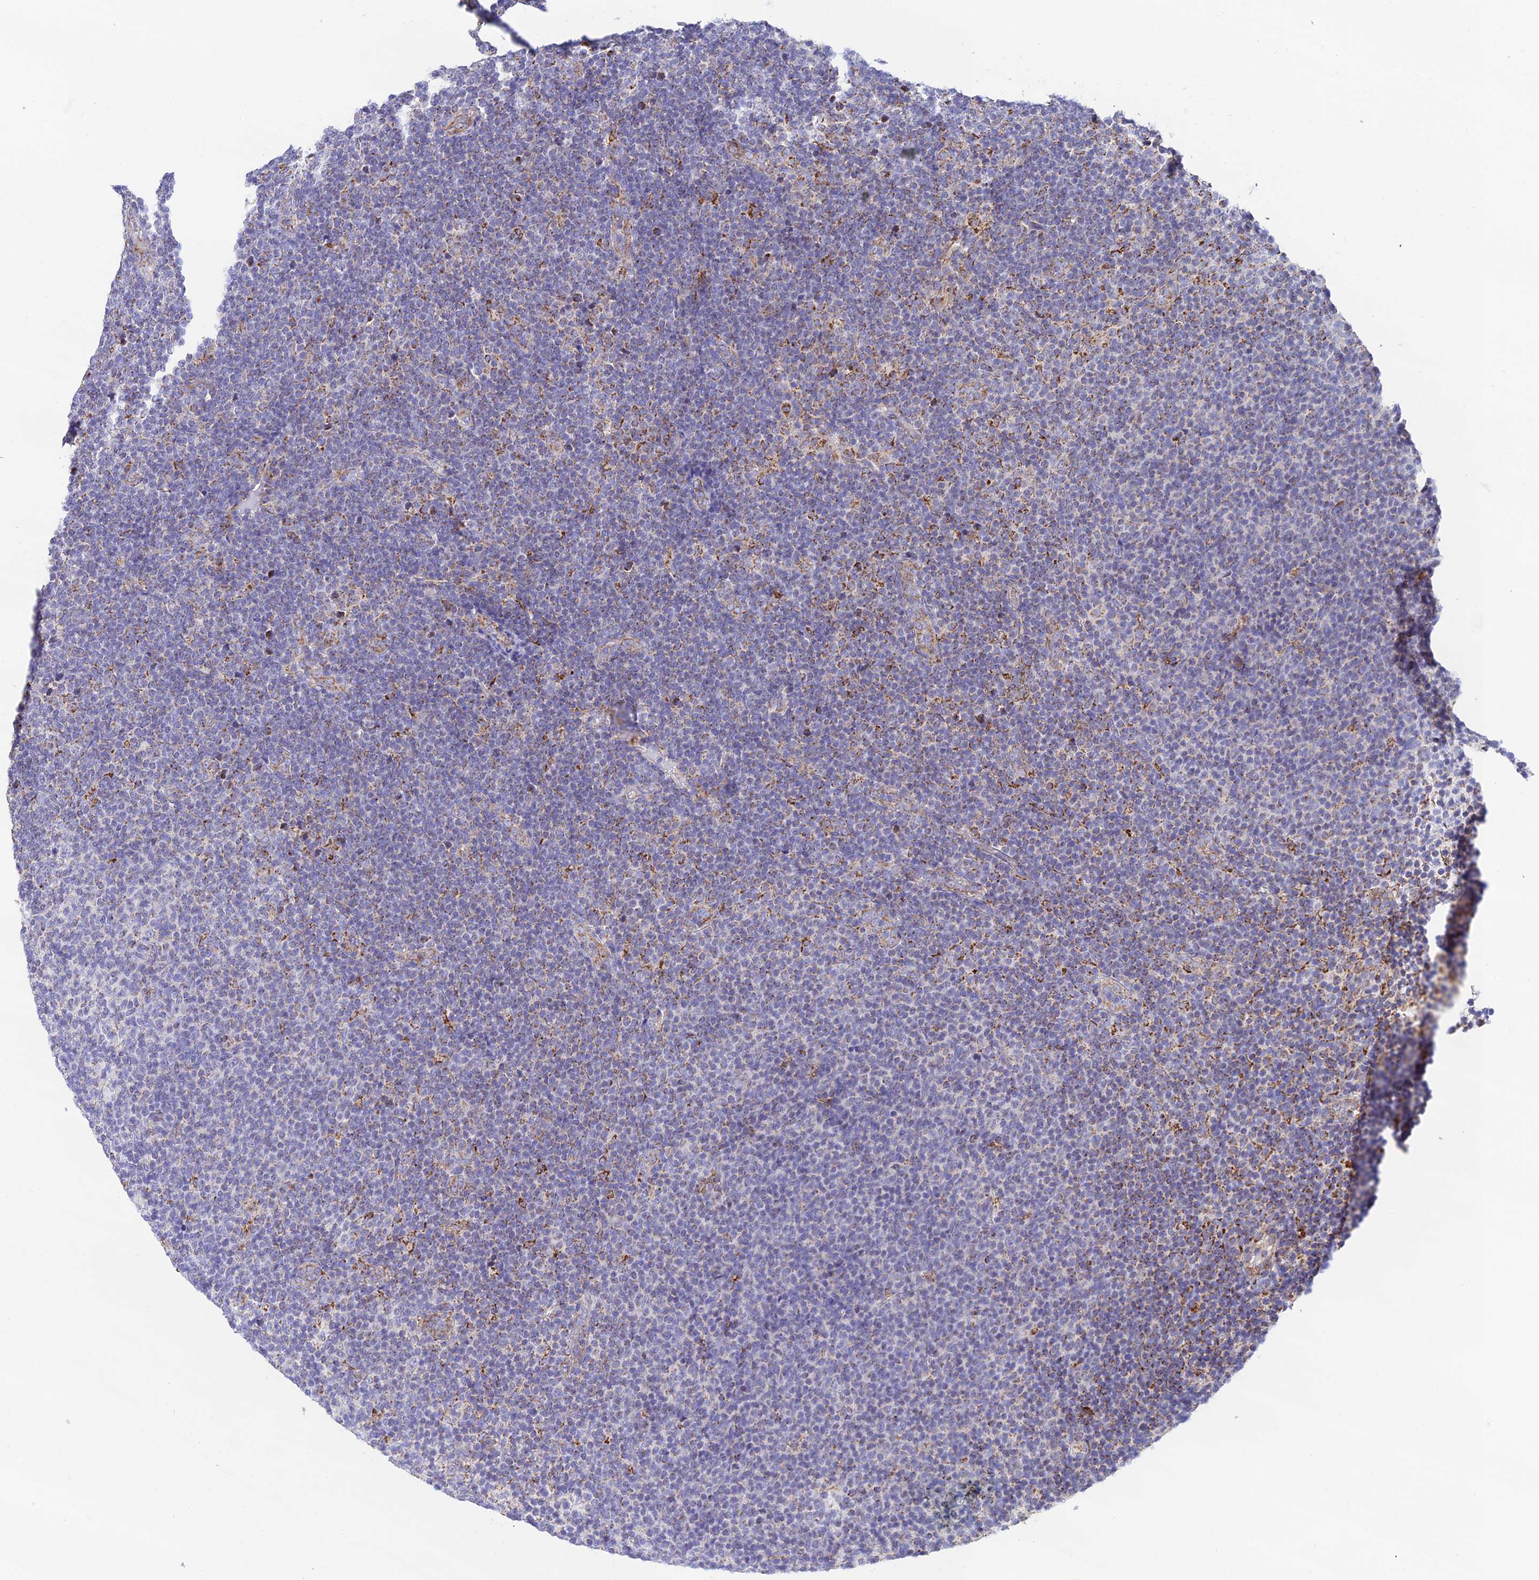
{"staining": {"intensity": "moderate", "quantity": "<25%", "location": "cytoplasmic/membranous"}, "tissue": "lymphoma", "cell_type": "Tumor cells", "image_type": "cancer", "snomed": [{"axis": "morphology", "description": "Malignant lymphoma, non-Hodgkin's type, Low grade"}, {"axis": "topography", "description": "Lymph node"}], "caption": "Protein staining demonstrates moderate cytoplasmic/membranous expression in about <25% of tumor cells in lymphoma.", "gene": "HSDL2", "patient": {"sex": "male", "age": 66}}